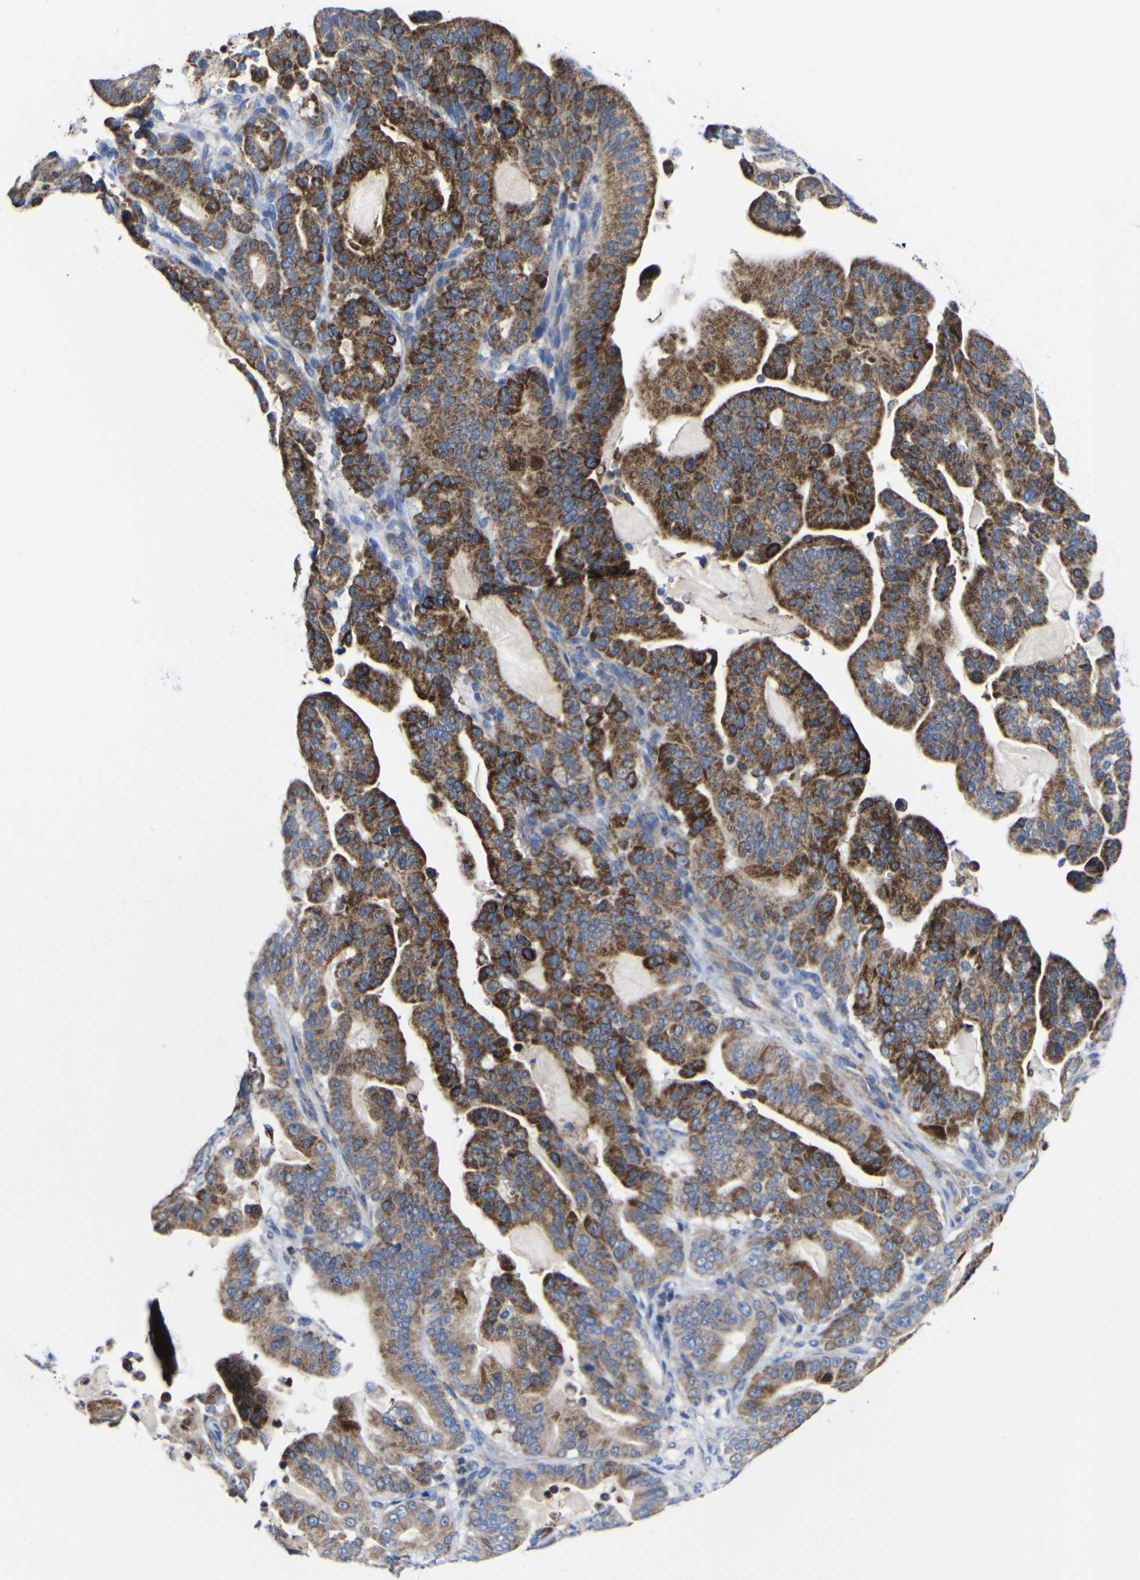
{"staining": {"intensity": "strong", "quantity": "25%-75%", "location": "cytoplasmic/membranous"}, "tissue": "pancreatic cancer", "cell_type": "Tumor cells", "image_type": "cancer", "snomed": [{"axis": "morphology", "description": "Adenocarcinoma, NOS"}, {"axis": "topography", "description": "Pancreas"}], "caption": "A brown stain labels strong cytoplasmic/membranous positivity of a protein in pancreatic cancer tumor cells.", "gene": "CCDC90B", "patient": {"sex": "male", "age": 63}}